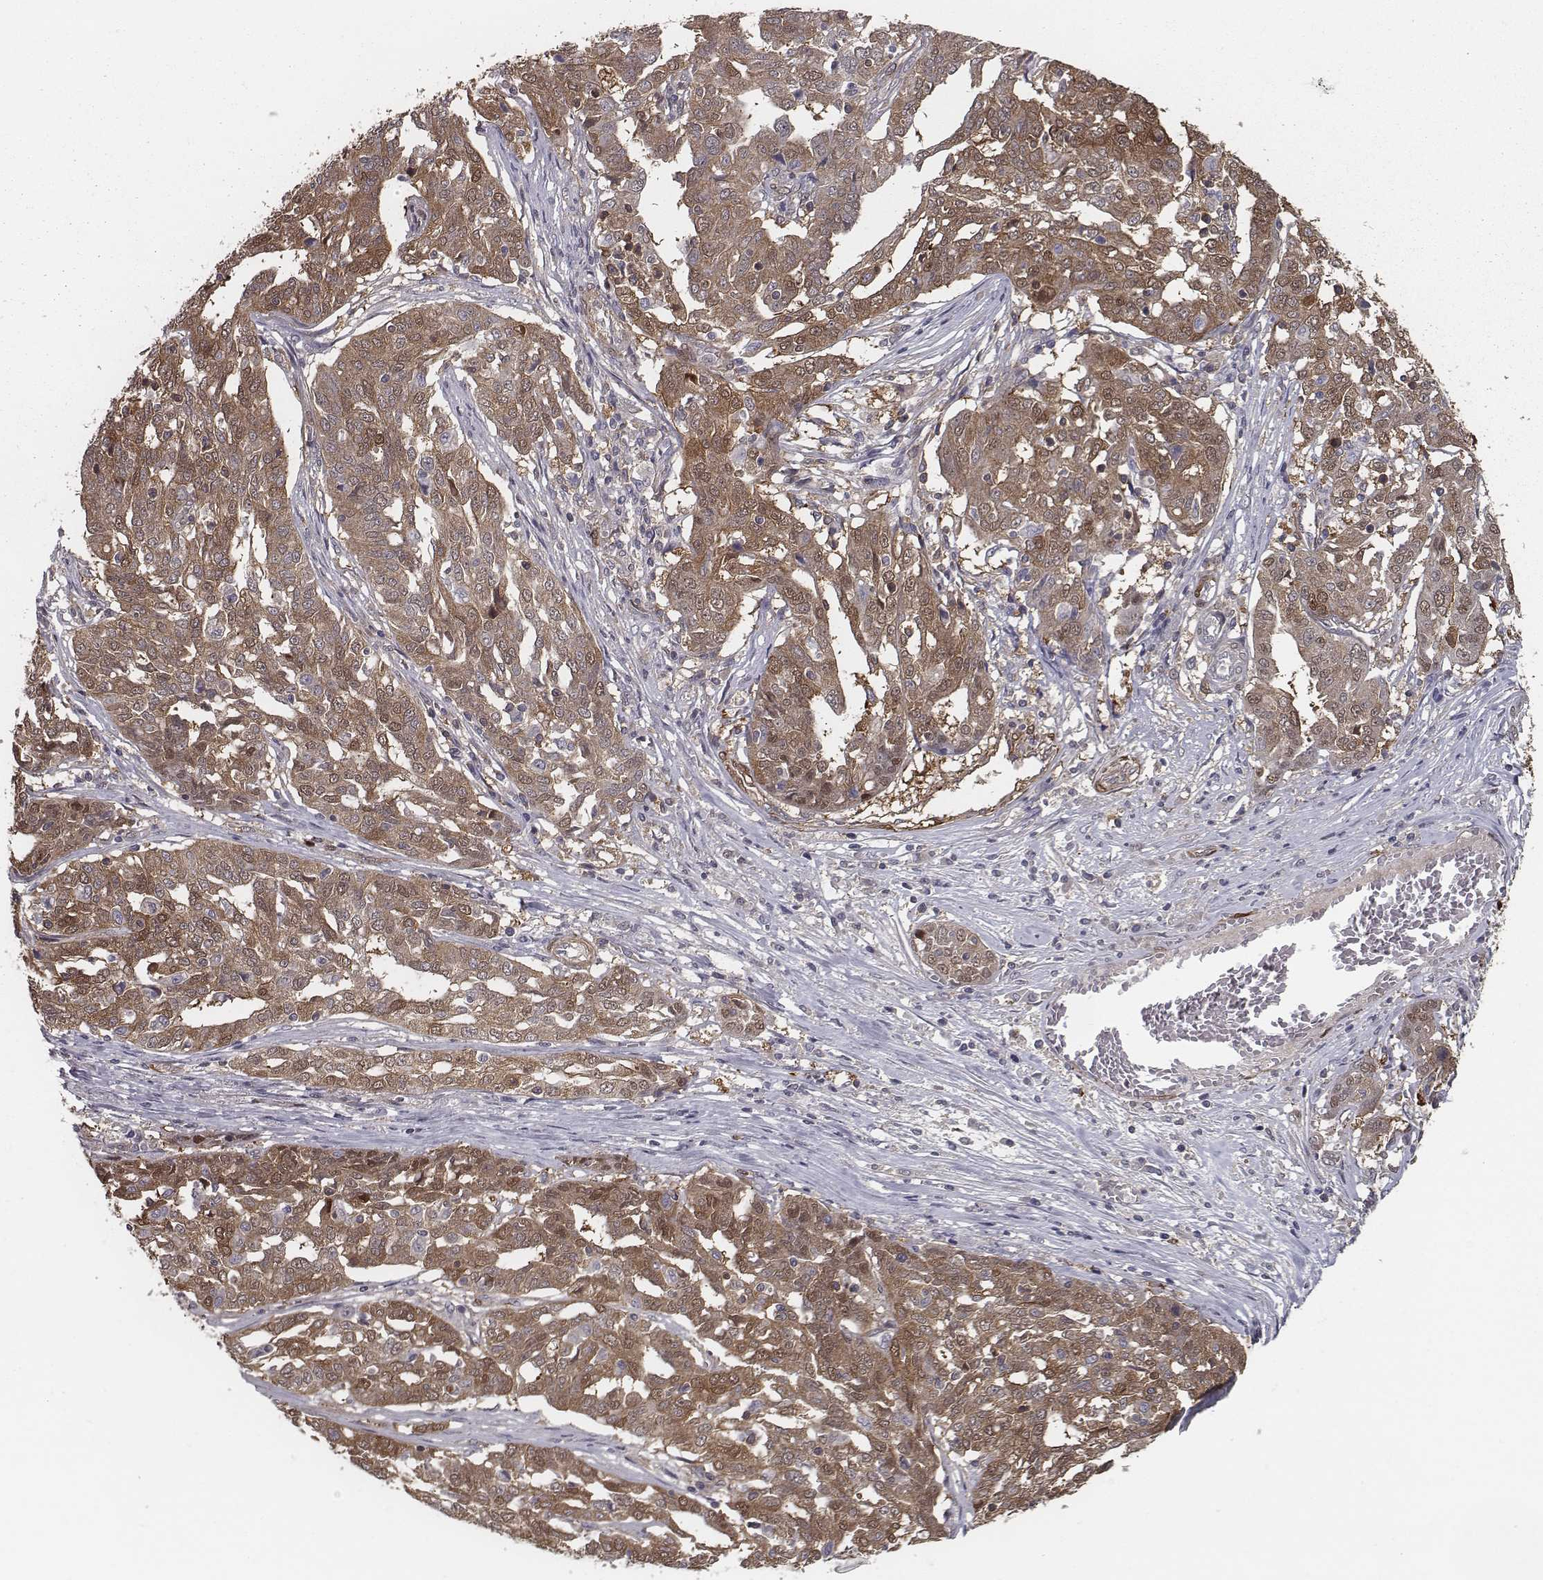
{"staining": {"intensity": "moderate", "quantity": ">75%", "location": "cytoplasmic/membranous"}, "tissue": "ovarian cancer", "cell_type": "Tumor cells", "image_type": "cancer", "snomed": [{"axis": "morphology", "description": "Cystadenocarcinoma, serous, NOS"}, {"axis": "topography", "description": "Ovary"}], "caption": "An image showing moderate cytoplasmic/membranous expression in about >75% of tumor cells in serous cystadenocarcinoma (ovarian), as visualized by brown immunohistochemical staining.", "gene": "ISYNA1", "patient": {"sex": "female", "age": 67}}